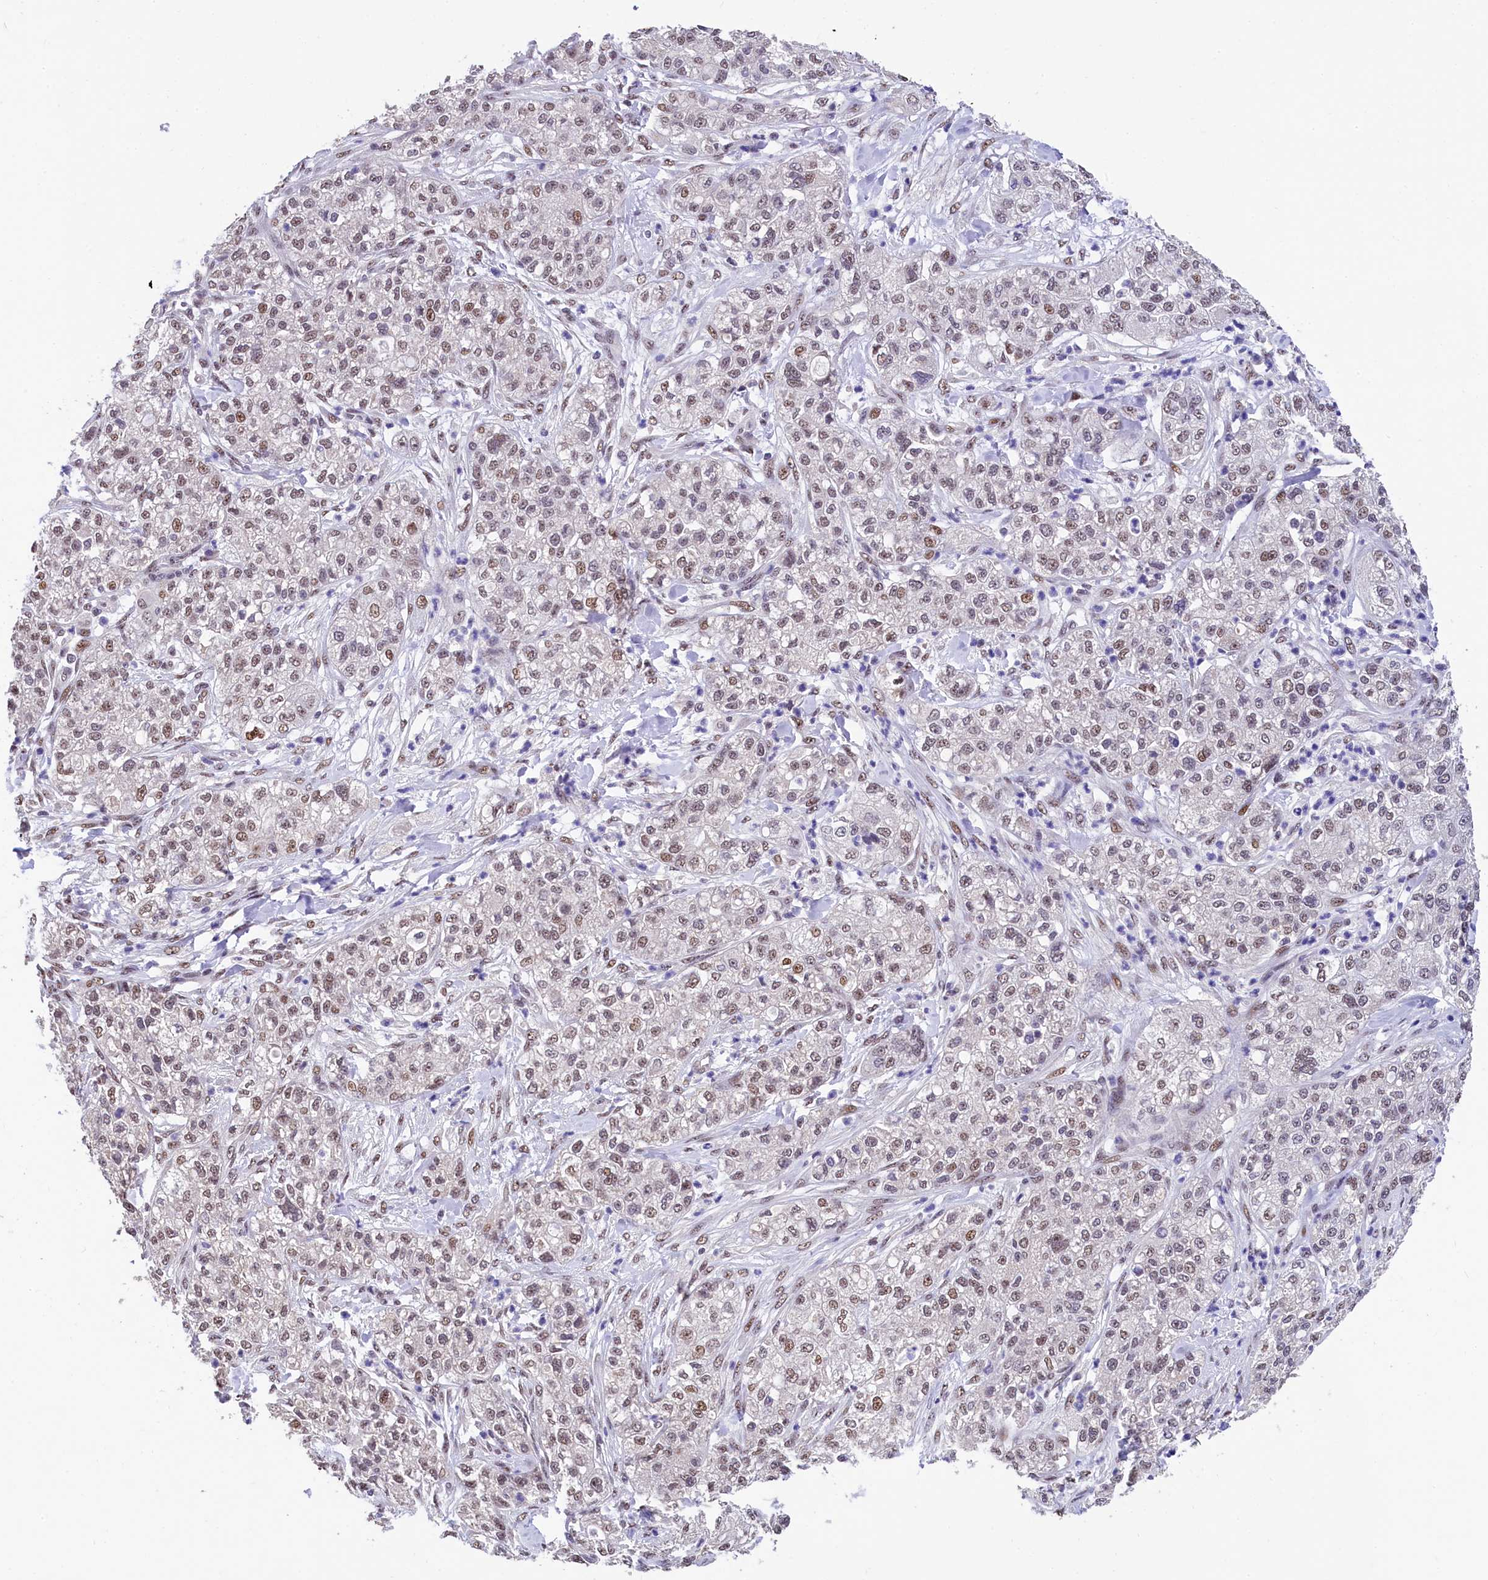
{"staining": {"intensity": "weak", "quantity": ">75%", "location": "nuclear"}, "tissue": "pancreatic cancer", "cell_type": "Tumor cells", "image_type": "cancer", "snomed": [{"axis": "morphology", "description": "Adenocarcinoma, NOS"}, {"axis": "topography", "description": "Pancreas"}], "caption": "Immunohistochemistry (IHC) (DAB) staining of adenocarcinoma (pancreatic) demonstrates weak nuclear protein staining in about >75% of tumor cells. Immunohistochemistry stains the protein in brown and the nuclei are stained blue.", "gene": "HECTD4", "patient": {"sex": "female", "age": 78}}